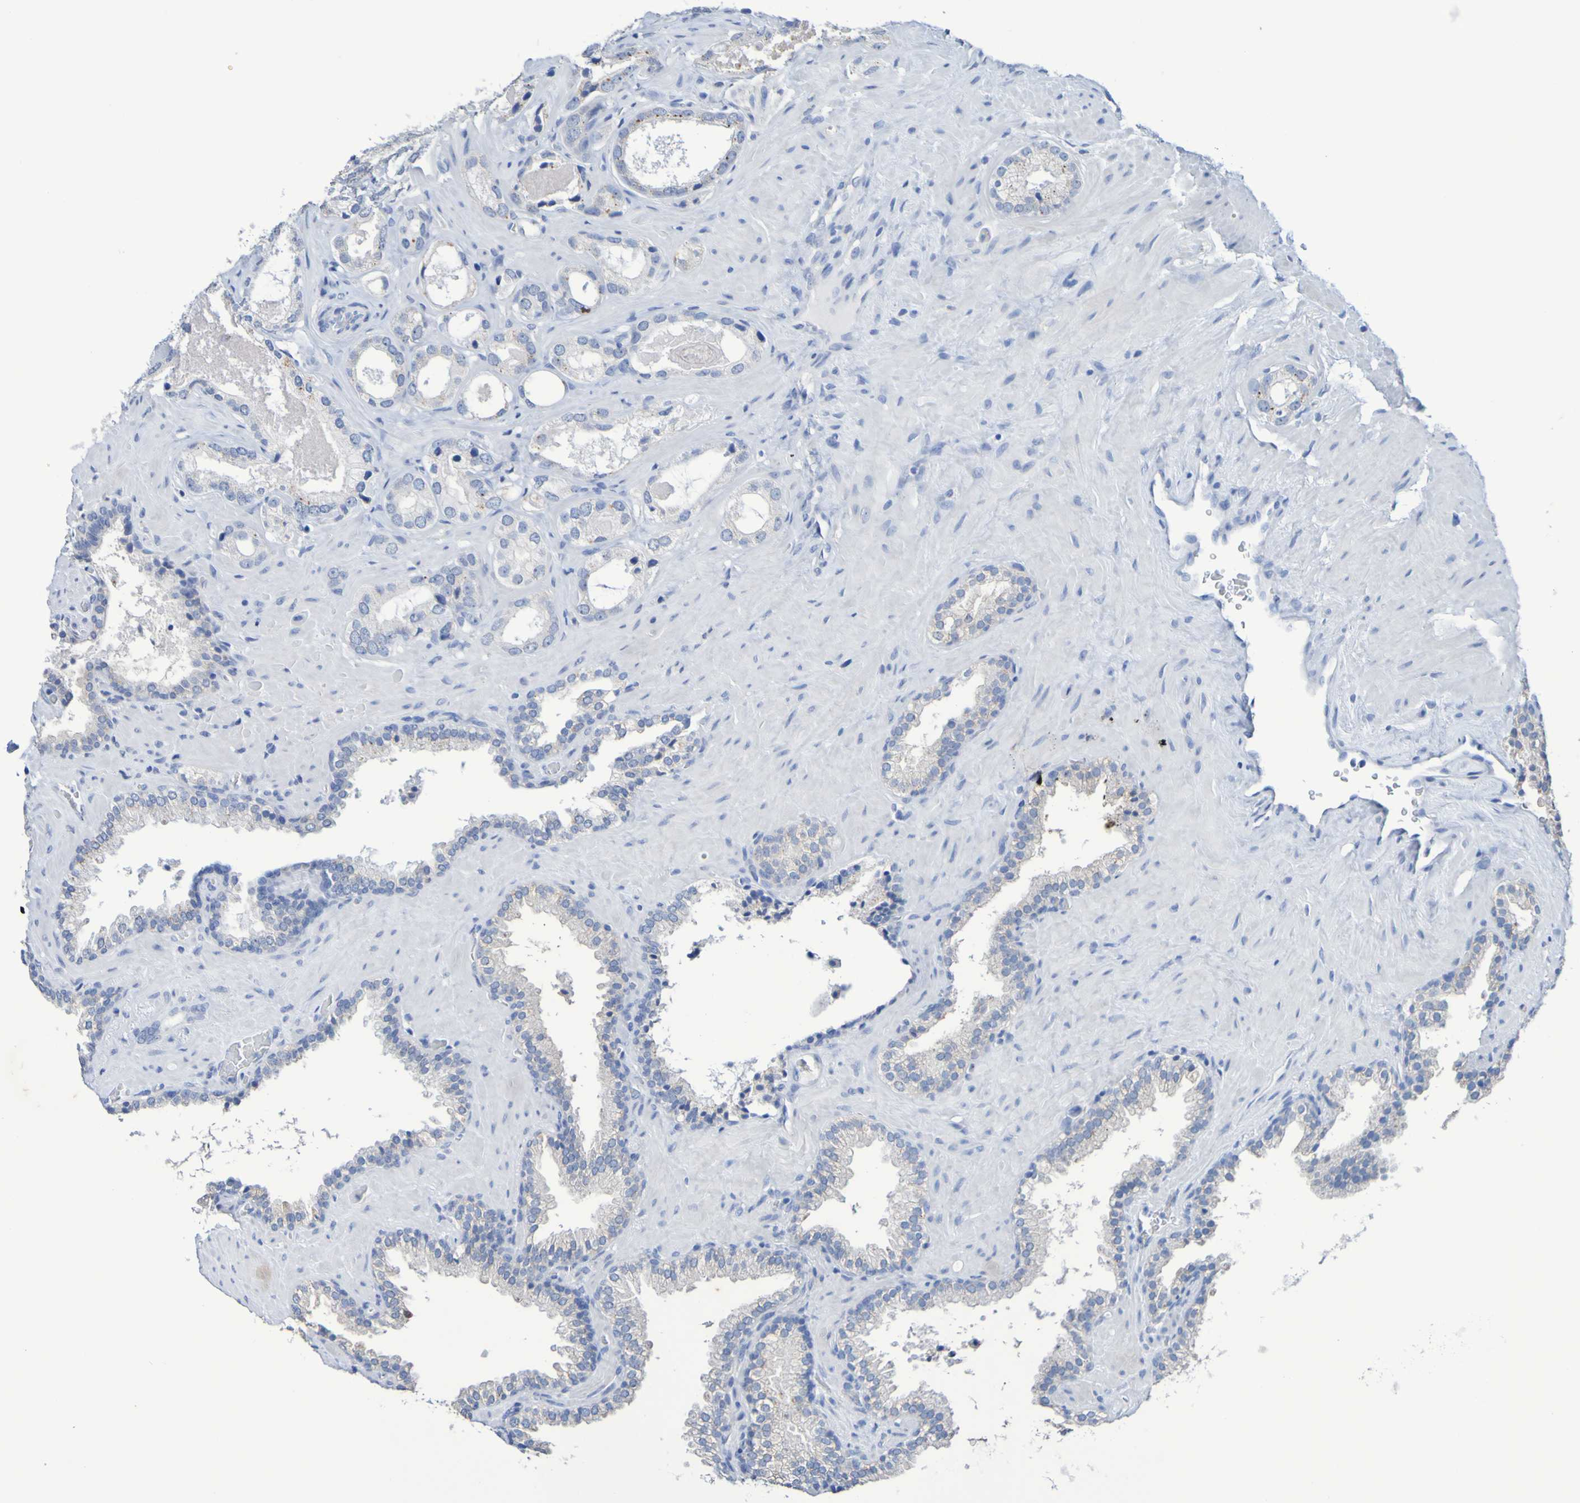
{"staining": {"intensity": "negative", "quantity": "none", "location": "none"}, "tissue": "prostate cancer", "cell_type": "Tumor cells", "image_type": "cancer", "snomed": [{"axis": "morphology", "description": "Adenocarcinoma, High grade"}, {"axis": "topography", "description": "Prostate"}], "caption": "Tumor cells show no significant protein expression in prostate cancer.", "gene": "SLC3A2", "patient": {"sex": "male", "age": 64}}